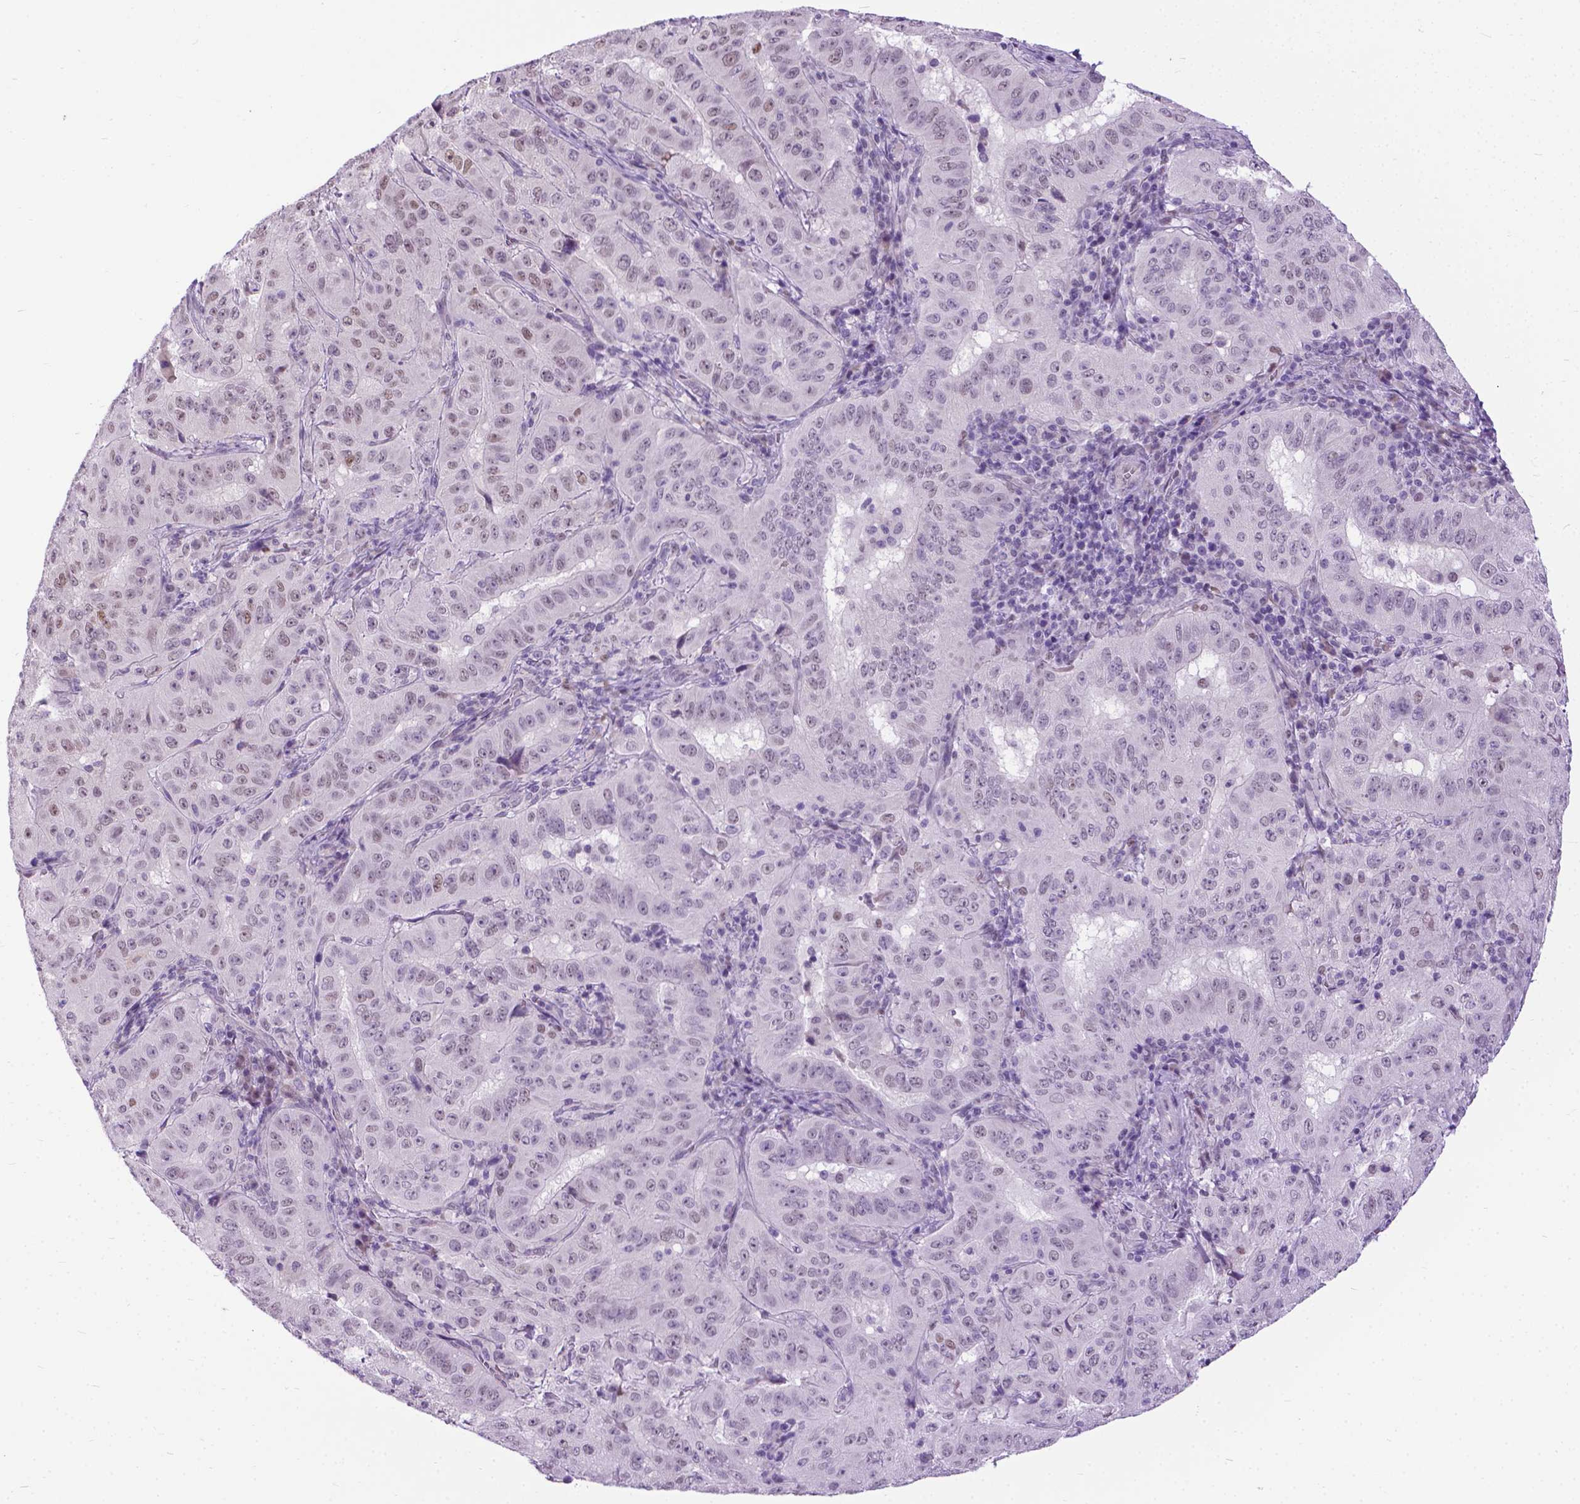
{"staining": {"intensity": "weak", "quantity": "25%-75%", "location": "cytoplasmic/membranous"}, "tissue": "pancreatic cancer", "cell_type": "Tumor cells", "image_type": "cancer", "snomed": [{"axis": "morphology", "description": "Adenocarcinoma, NOS"}, {"axis": "topography", "description": "Pancreas"}], "caption": "Immunohistochemistry histopathology image of pancreatic cancer (adenocarcinoma) stained for a protein (brown), which exhibits low levels of weak cytoplasmic/membranous expression in approximately 25%-75% of tumor cells.", "gene": "APCDD1L", "patient": {"sex": "male", "age": 63}}